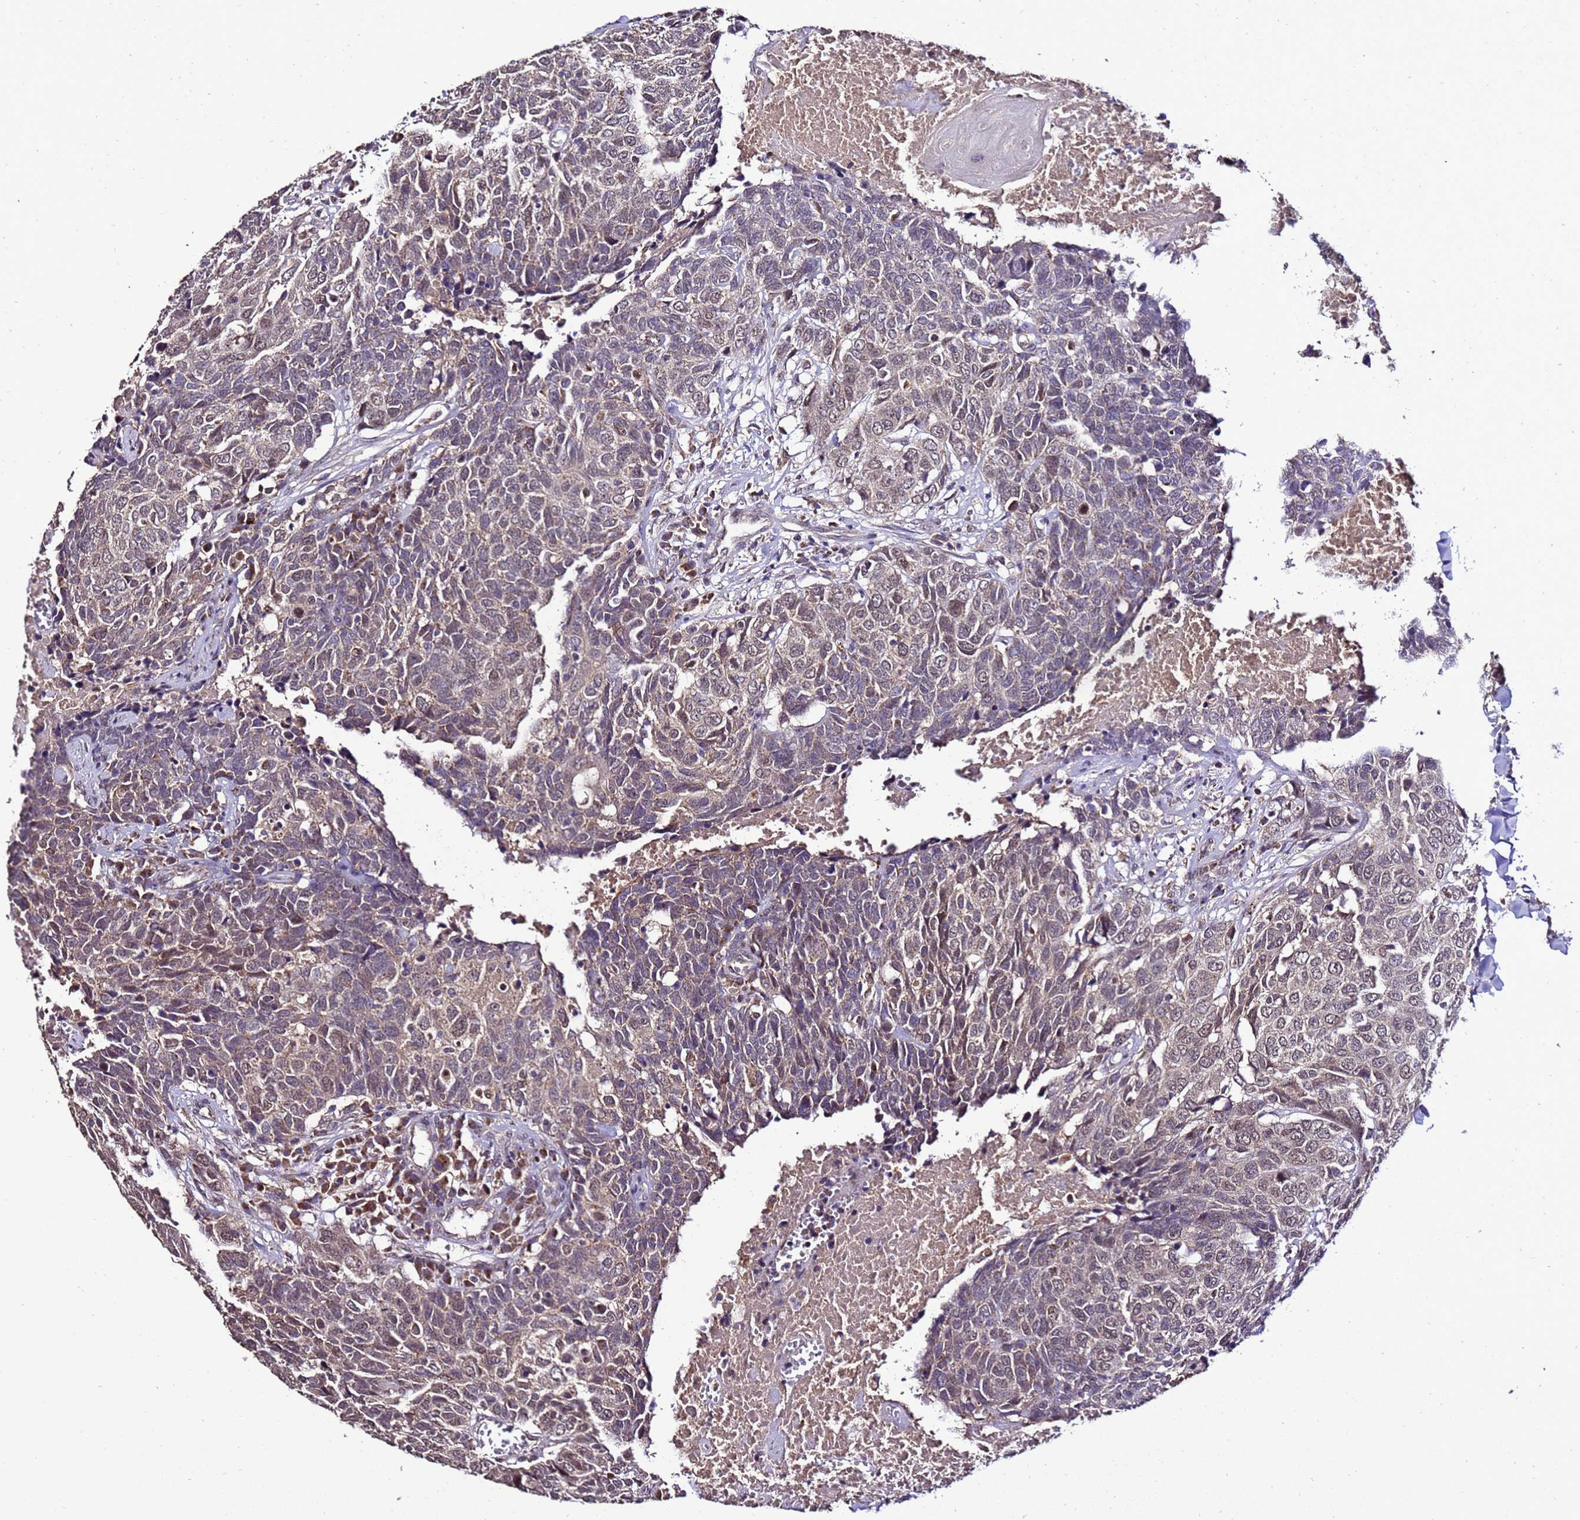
{"staining": {"intensity": "weak", "quantity": ">75%", "location": "cytoplasmic/membranous,nuclear"}, "tissue": "head and neck cancer", "cell_type": "Tumor cells", "image_type": "cancer", "snomed": [{"axis": "morphology", "description": "Squamous cell carcinoma, NOS"}, {"axis": "topography", "description": "Head-Neck"}], "caption": "Immunohistochemical staining of head and neck cancer exhibits low levels of weak cytoplasmic/membranous and nuclear protein expression in approximately >75% of tumor cells.", "gene": "ZNF329", "patient": {"sex": "male", "age": 66}}